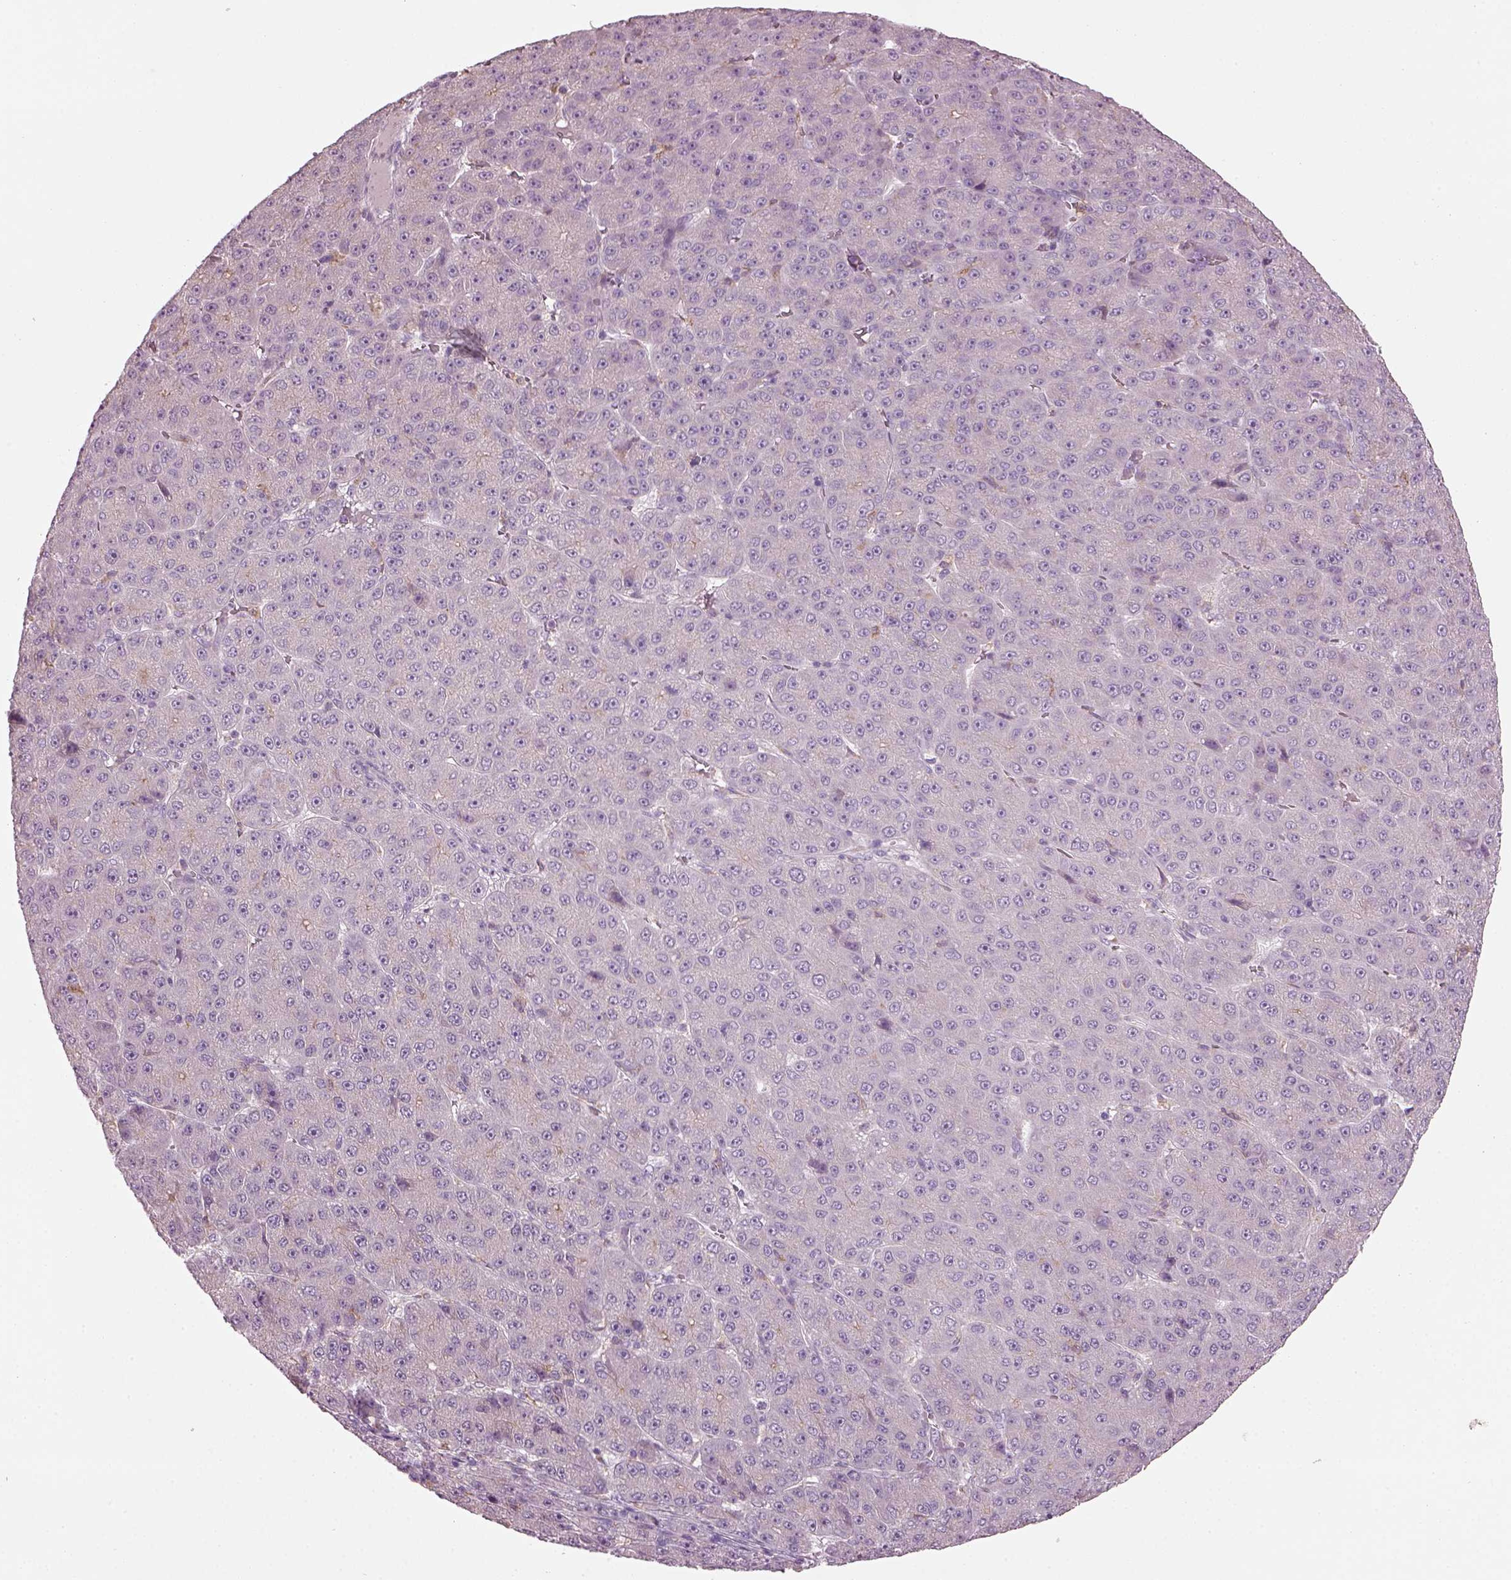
{"staining": {"intensity": "negative", "quantity": "none", "location": "none"}, "tissue": "liver cancer", "cell_type": "Tumor cells", "image_type": "cancer", "snomed": [{"axis": "morphology", "description": "Carcinoma, Hepatocellular, NOS"}, {"axis": "topography", "description": "Liver"}], "caption": "A high-resolution photomicrograph shows immunohistochemistry staining of hepatocellular carcinoma (liver), which displays no significant positivity in tumor cells.", "gene": "TMEM231", "patient": {"sex": "male", "age": 67}}